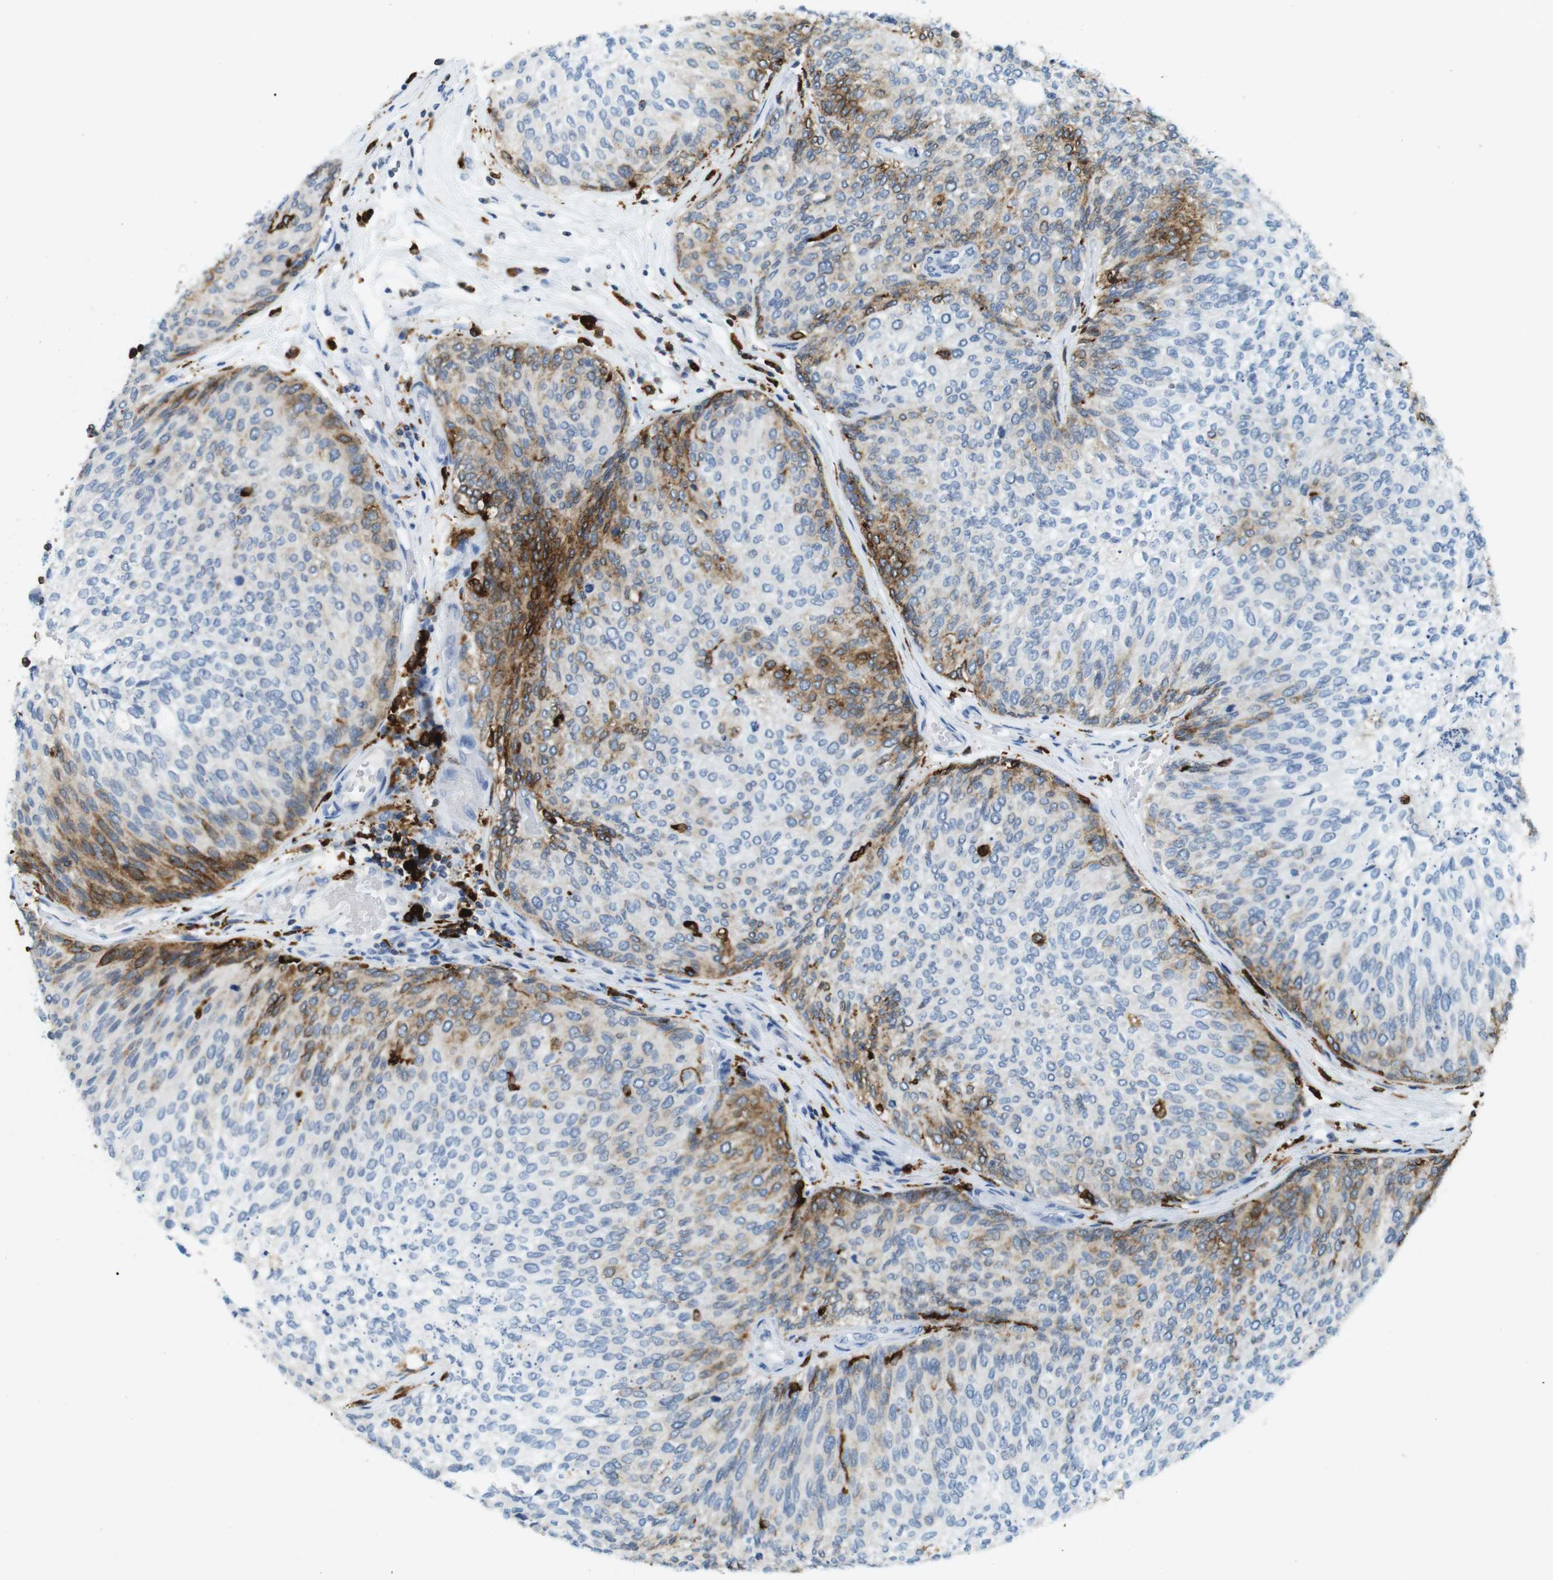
{"staining": {"intensity": "moderate", "quantity": "<25%", "location": "cytoplasmic/membranous"}, "tissue": "urothelial cancer", "cell_type": "Tumor cells", "image_type": "cancer", "snomed": [{"axis": "morphology", "description": "Urothelial carcinoma, Low grade"}, {"axis": "topography", "description": "Urinary bladder"}], "caption": "Moderate cytoplasmic/membranous protein positivity is identified in approximately <25% of tumor cells in urothelial cancer.", "gene": "CIITA", "patient": {"sex": "female", "age": 79}}